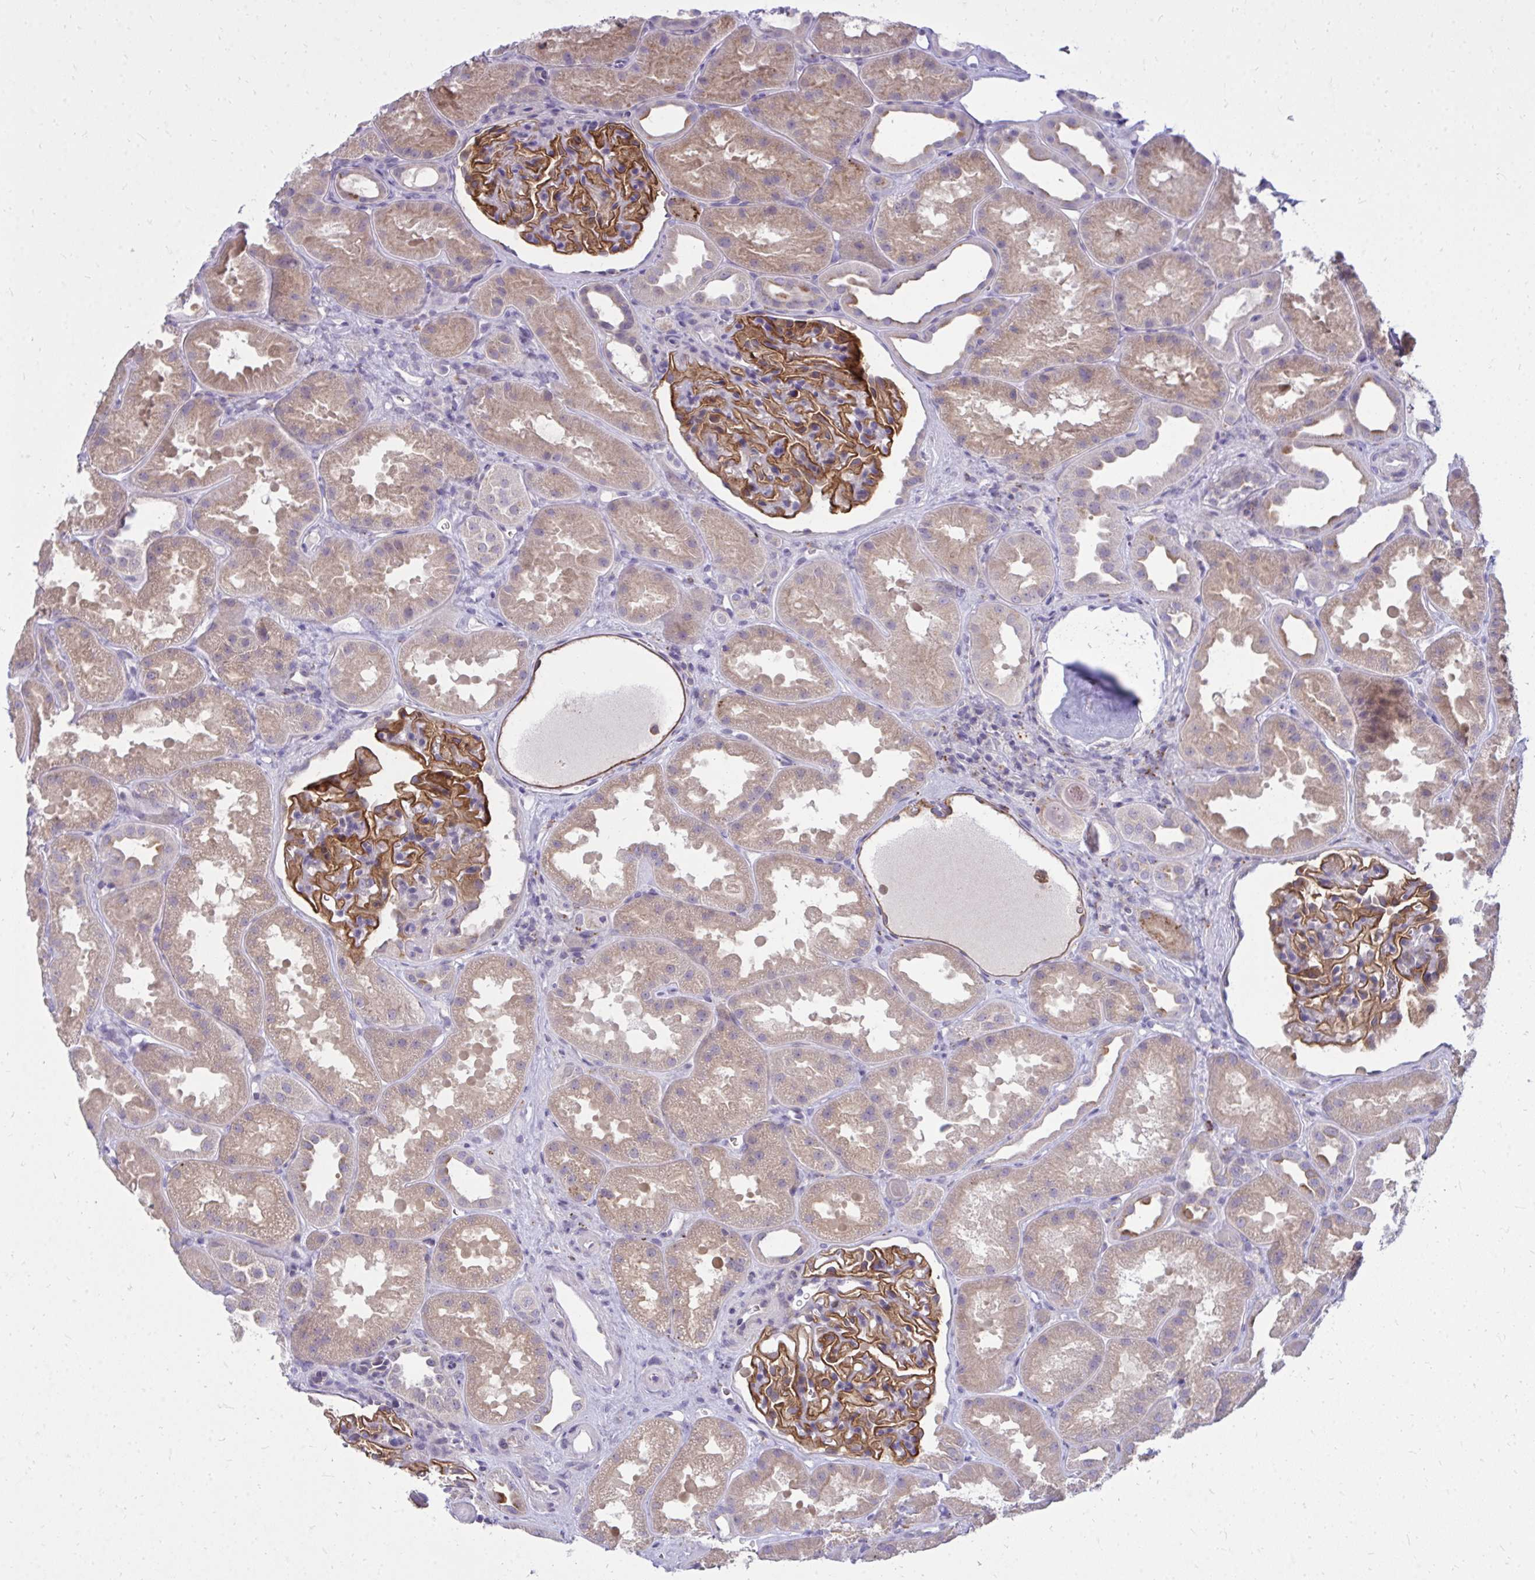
{"staining": {"intensity": "moderate", "quantity": ">75%", "location": "cytoplasmic/membranous"}, "tissue": "kidney", "cell_type": "Cells in glomeruli", "image_type": "normal", "snomed": [{"axis": "morphology", "description": "Normal tissue, NOS"}, {"axis": "topography", "description": "Kidney"}], "caption": "Protein expression analysis of benign kidney demonstrates moderate cytoplasmic/membranous positivity in approximately >75% of cells in glomeruli. (Stains: DAB (3,3'-diaminobenzidine) in brown, nuclei in blue, Microscopy: brightfield microscopy at high magnification).", "gene": "ZSCAN25", "patient": {"sex": "male", "age": 61}}